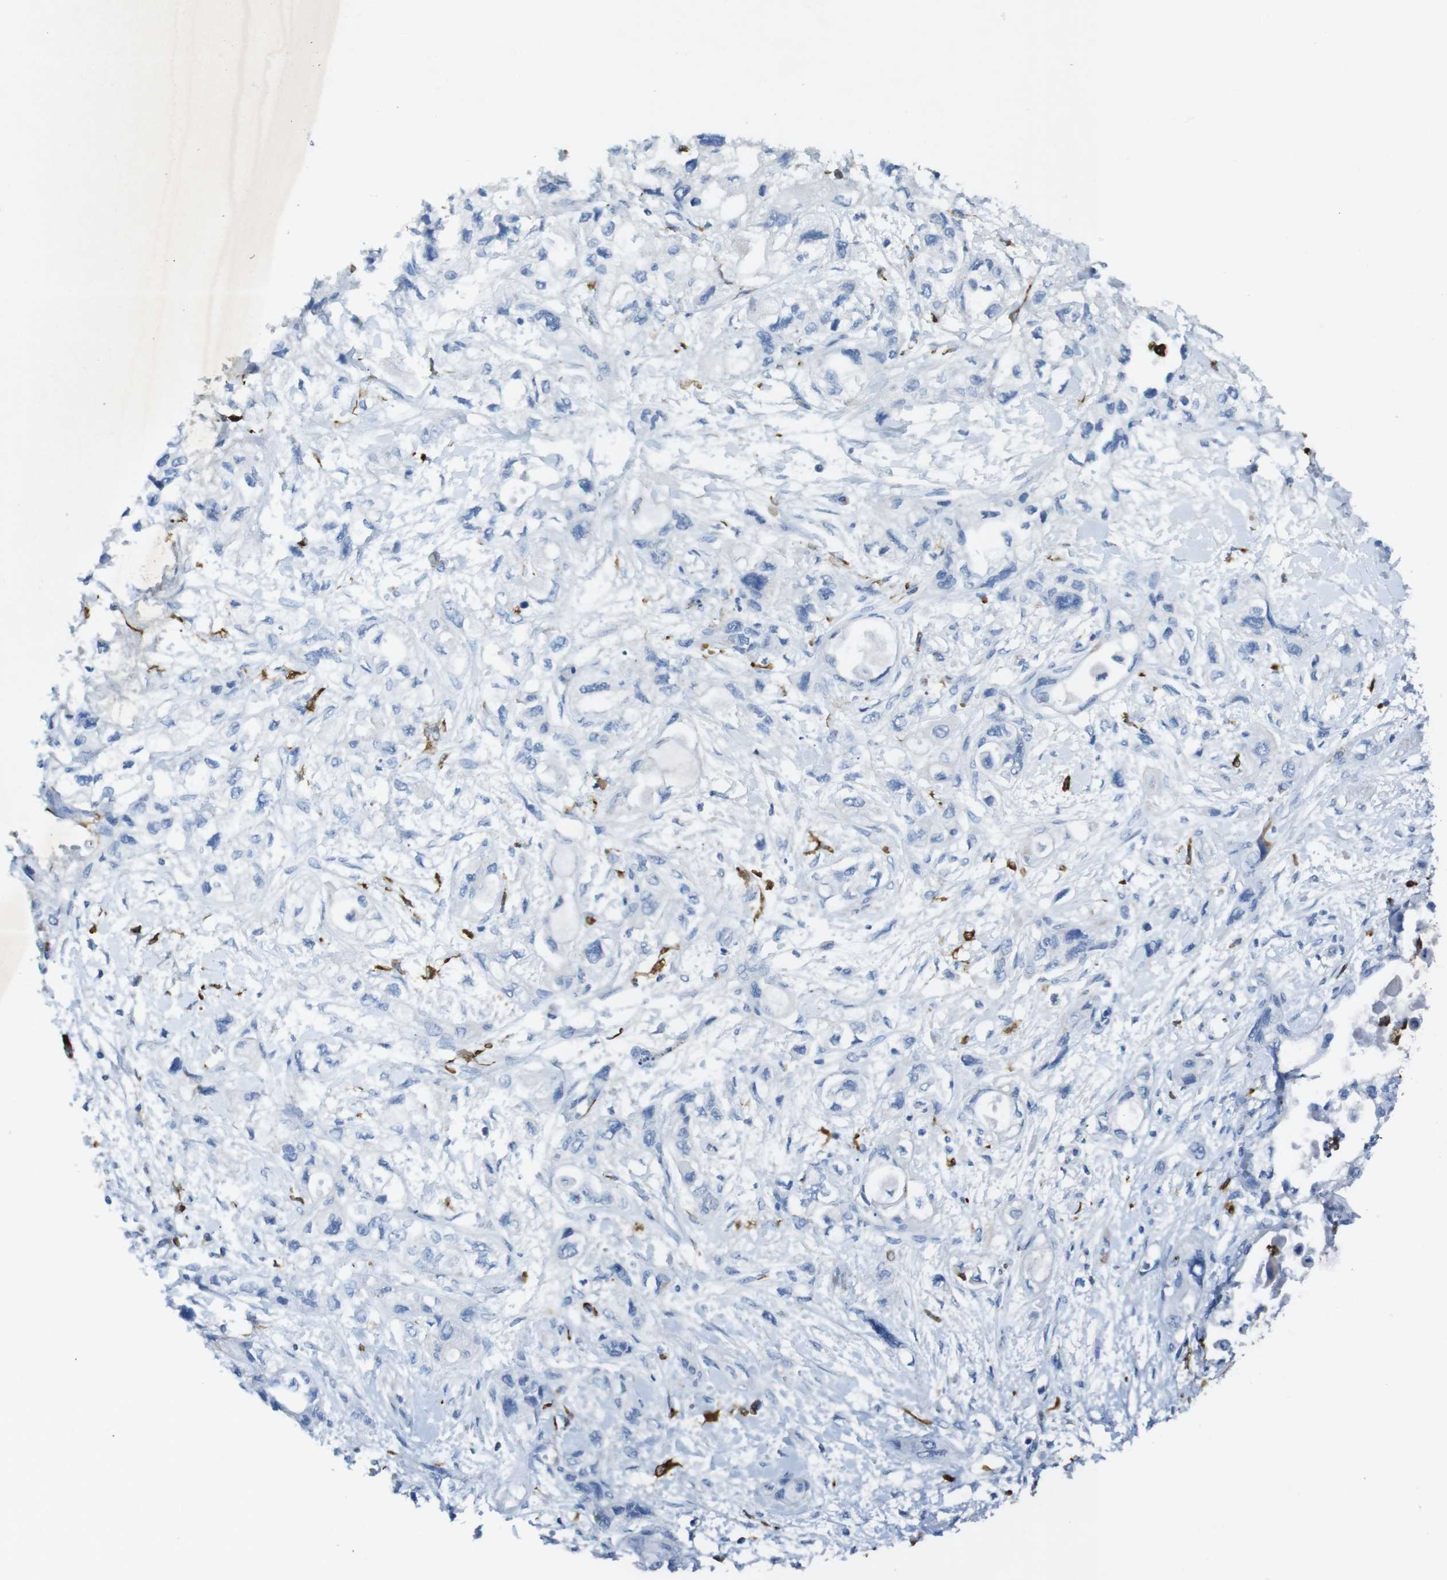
{"staining": {"intensity": "negative", "quantity": "none", "location": "none"}, "tissue": "pancreatic cancer", "cell_type": "Tumor cells", "image_type": "cancer", "snomed": [{"axis": "morphology", "description": "Adenocarcinoma, NOS"}, {"axis": "topography", "description": "Pancreas"}], "caption": "The photomicrograph displays no staining of tumor cells in pancreatic adenocarcinoma. (DAB (3,3'-diaminobenzidine) immunohistochemistry visualized using brightfield microscopy, high magnification).", "gene": "CD320", "patient": {"sex": "male", "age": 56}}